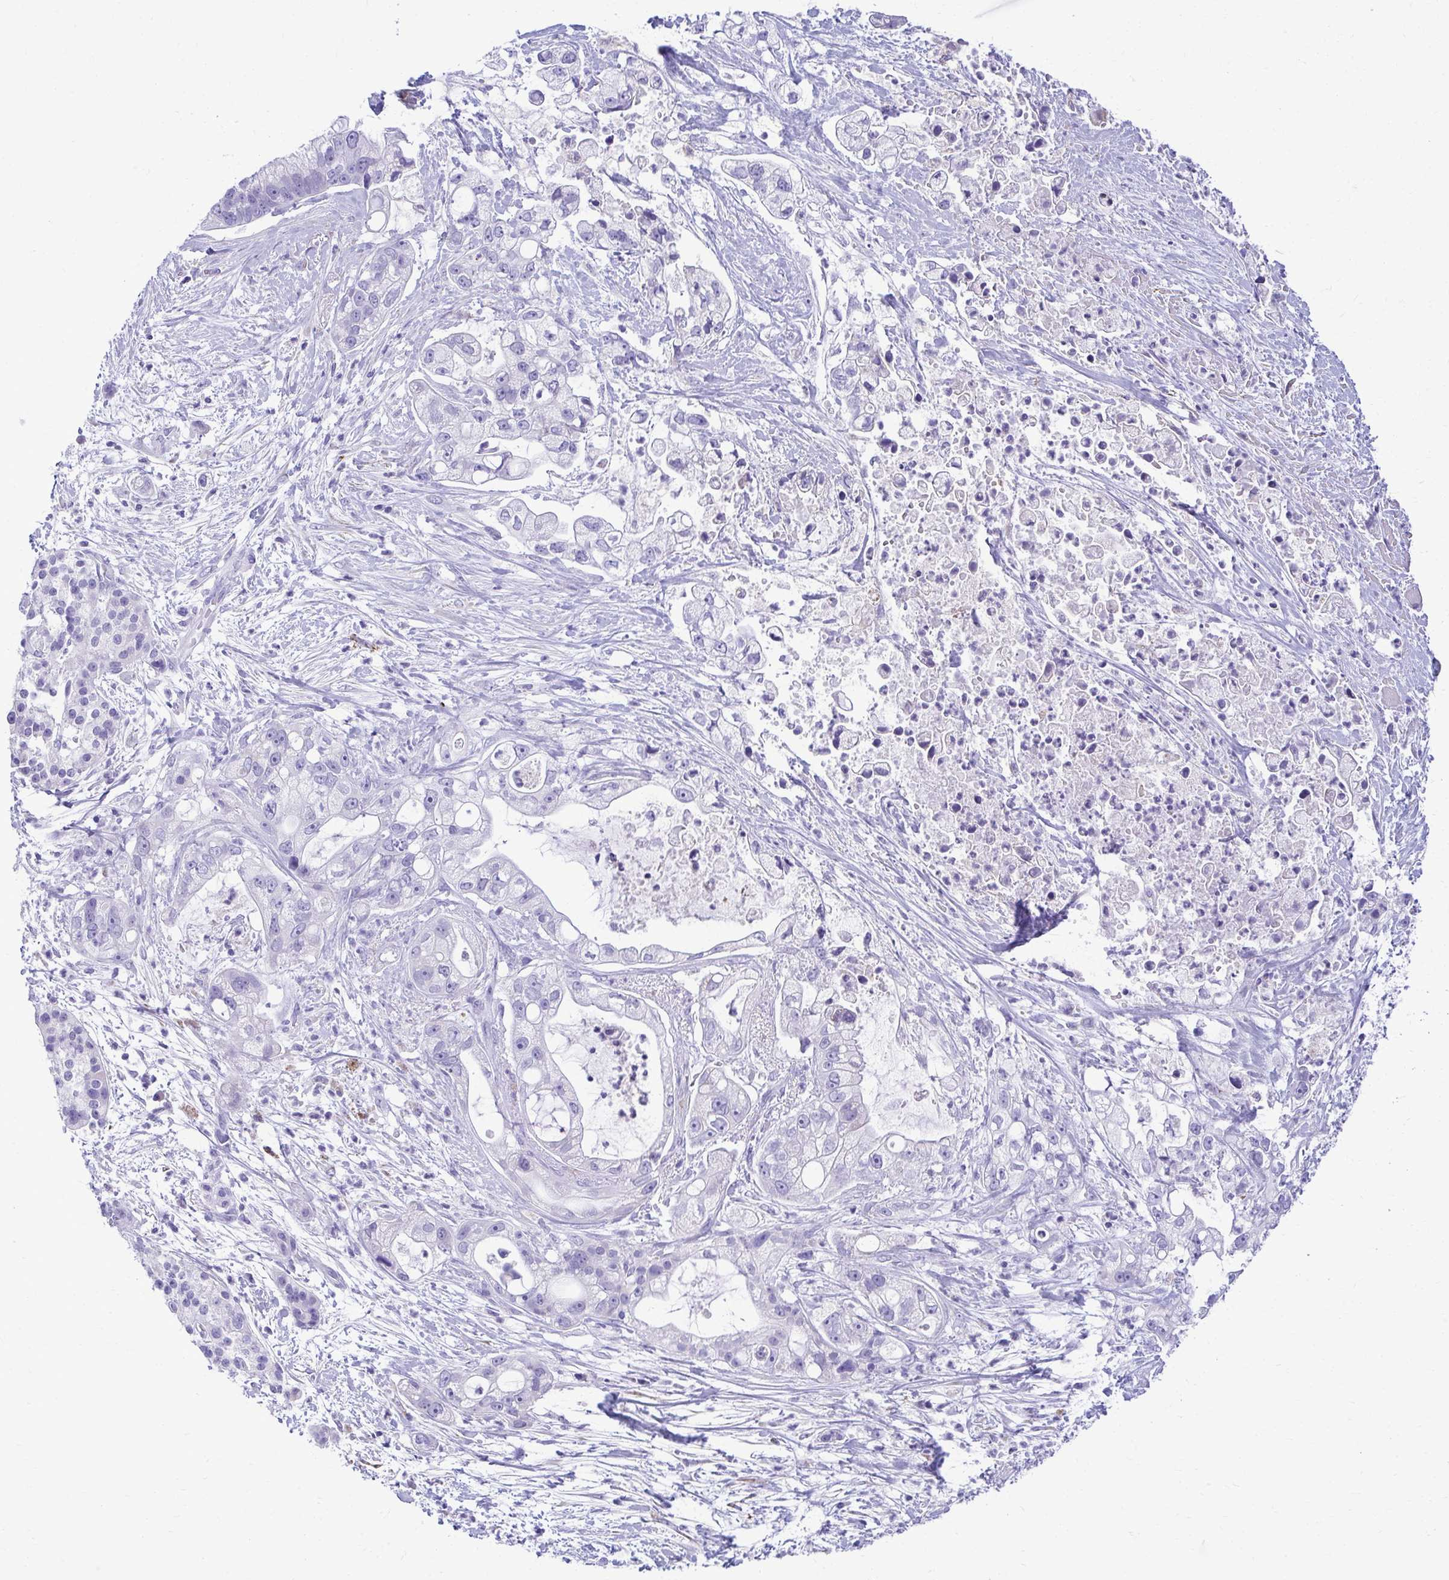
{"staining": {"intensity": "negative", "quantity": "none", "location": "none"}, "tissue": "pancreatic cancer", "cell_type": "Tumor cells", "image_type": "cancer", "snomed": [{"axis": "morphology", "description": "Adenocarcinoma, NOS"}, {"axis": "topography", "description": "Pancreas"}], "caption": "Human pancreatic adenocarcinoma stained for a protein using immunohistochemistry (IHC) reveals no expression in tumor cells.", "gene": "AIG1", "patient": {"sex": "female", "age": 69}}